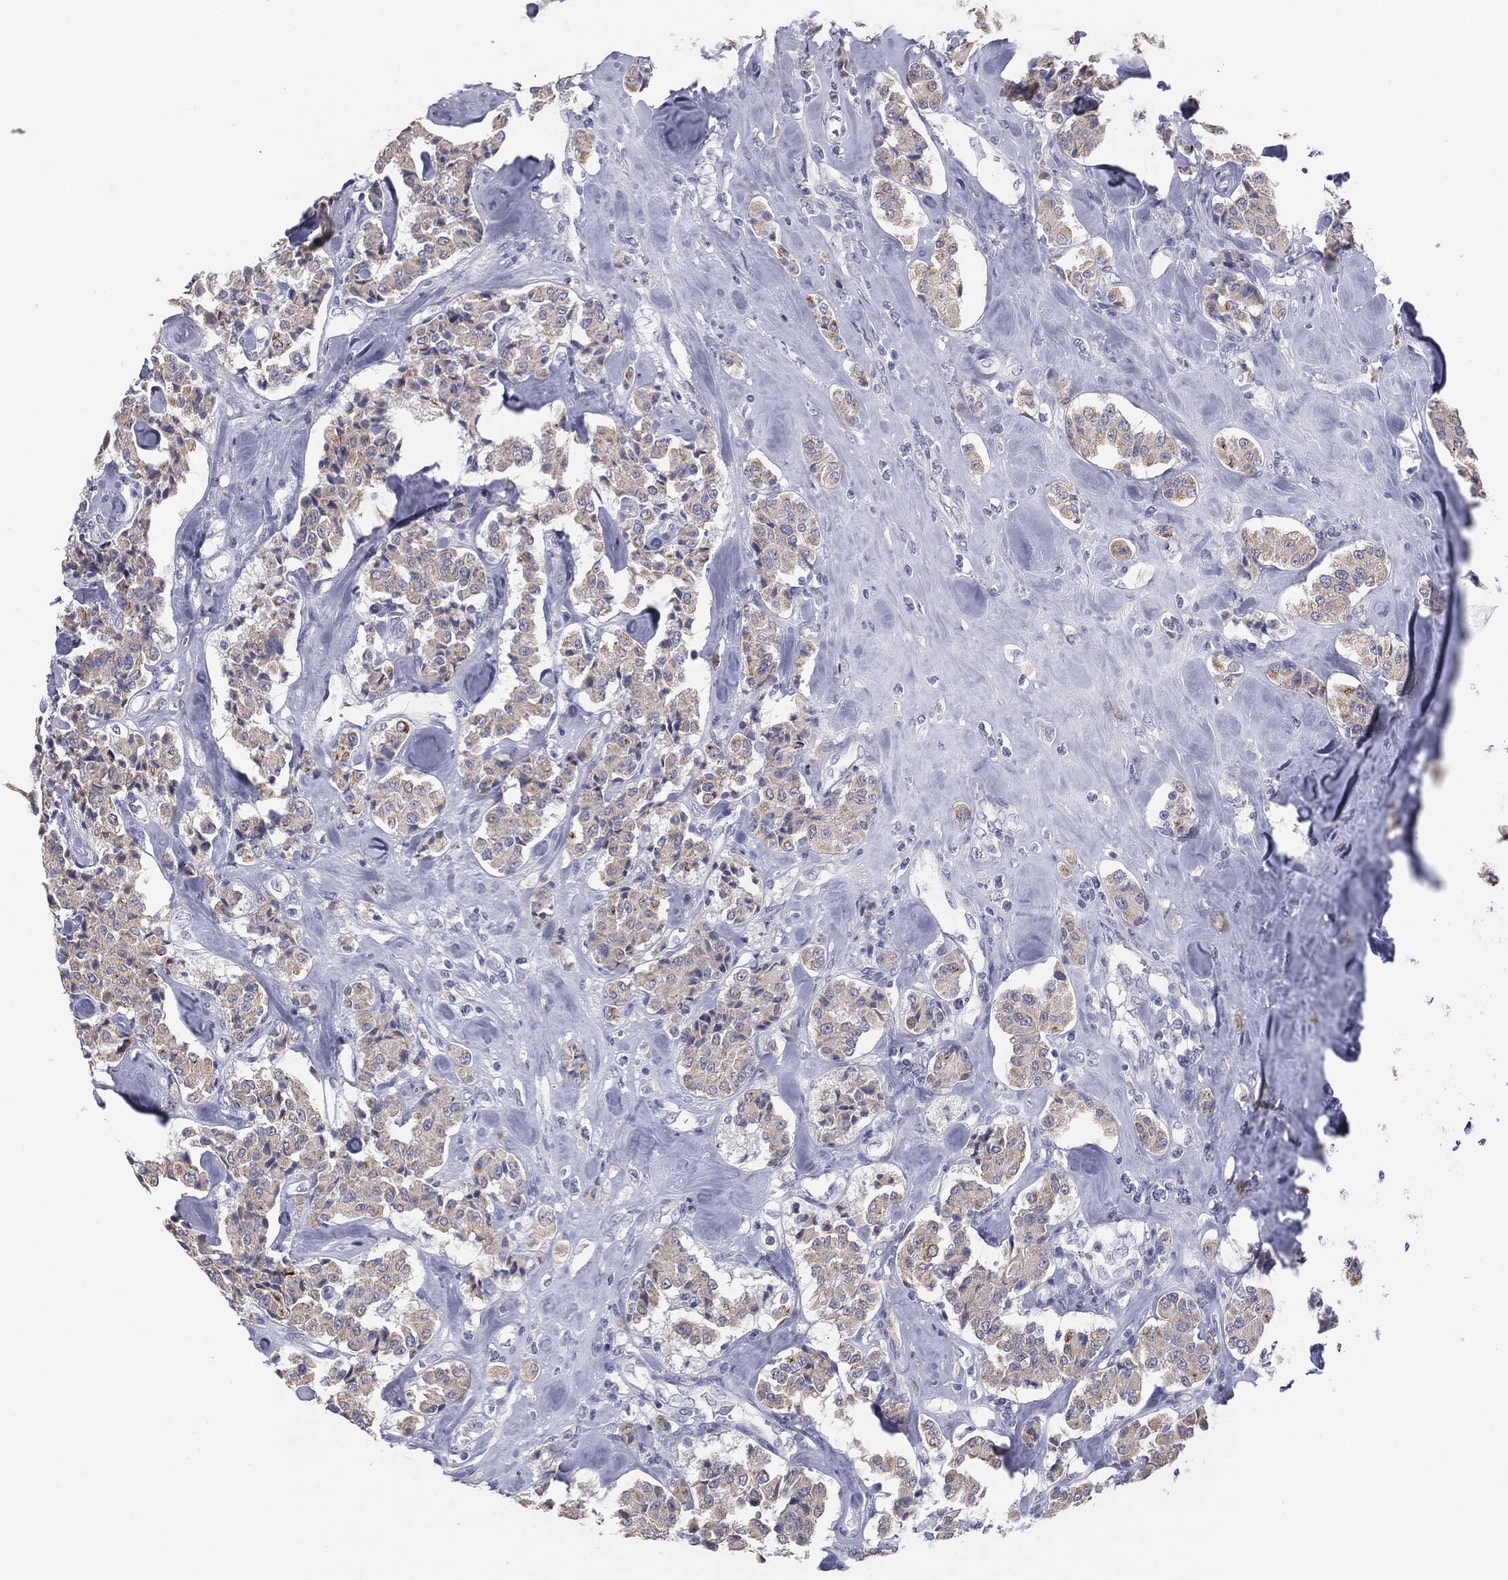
{"staining": {"intensity": "negative", "quantity": "none", "location": "none"}, "tissue": "carcinoid", "cell_type": "Tumor cells", "image_type": "cancer", "snomed": [{"axis": "morphology", "description": "Carcinoid, malignant, NOS"}, {"axis": "topography", "description": "Pancreas"}], "caption": "Tumor cells are negative for protein expression in human carcinoid.", "gene": "MUC1", "patient": {"sex": "male", "age": 41}}